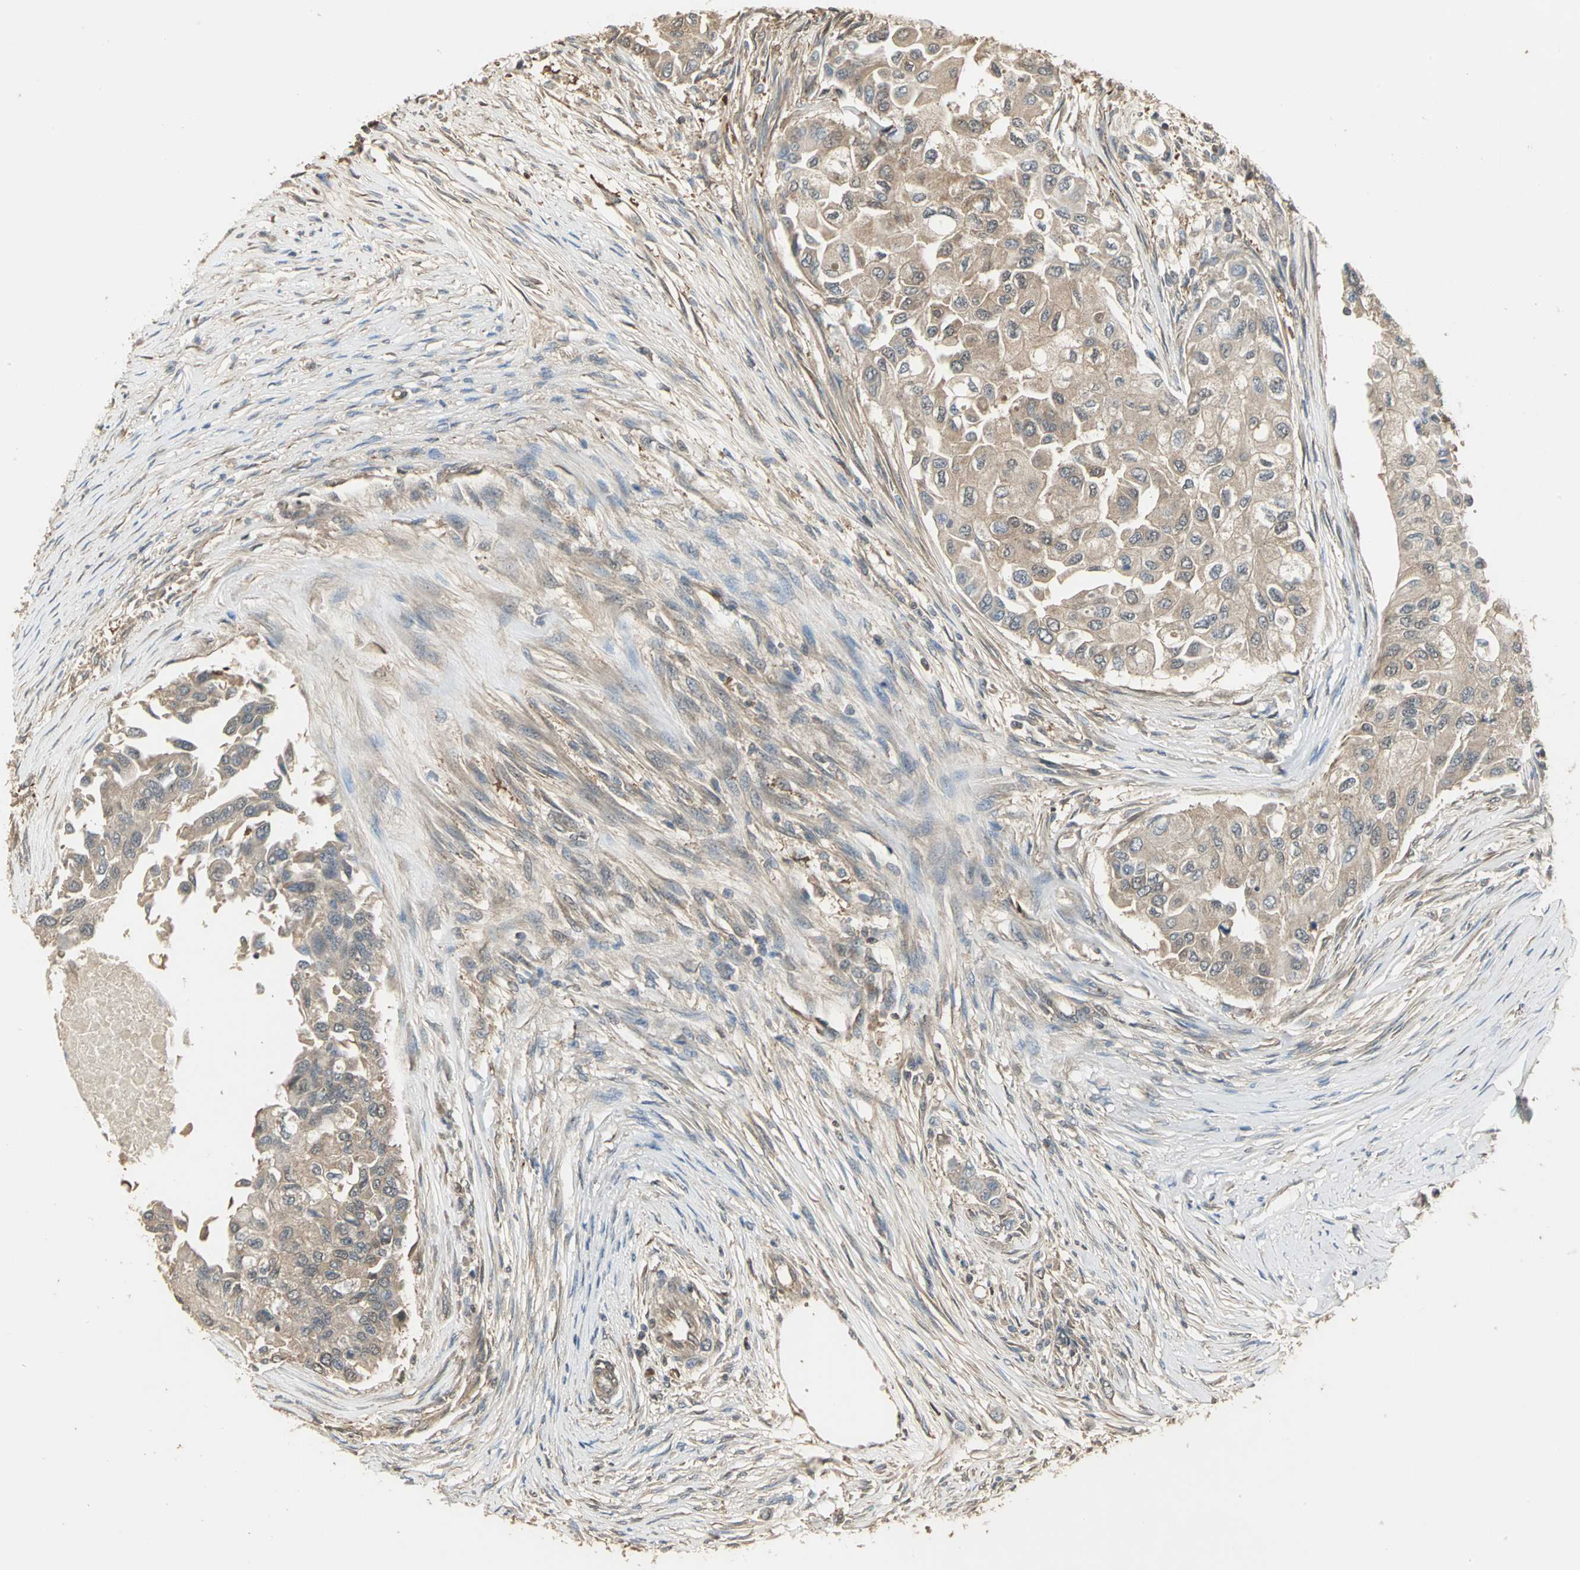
{"staining": {"intensity": "weak", "quantity": ">75%", "location": "cytoplasmic/membranous"}, "tissue": "breast cancer", "cell_type": "Tumor cells", "image_type": "cancer", "snomed": [{"axis": "morphology", "description": "Normal tissue, NOS"}, {"axis": "morphology", "description": "Duct carcinoma"}, {"axis": "topography", "description": "Breast"}], "caption": "This is an image of immunohistochemistry staining of breast intraductal carcinoma, which shows weak staining in the cytoplasmic/membranous of tumor cells.", "gene": "PARK7", "patient": {"sex": "female", "age": 49}}